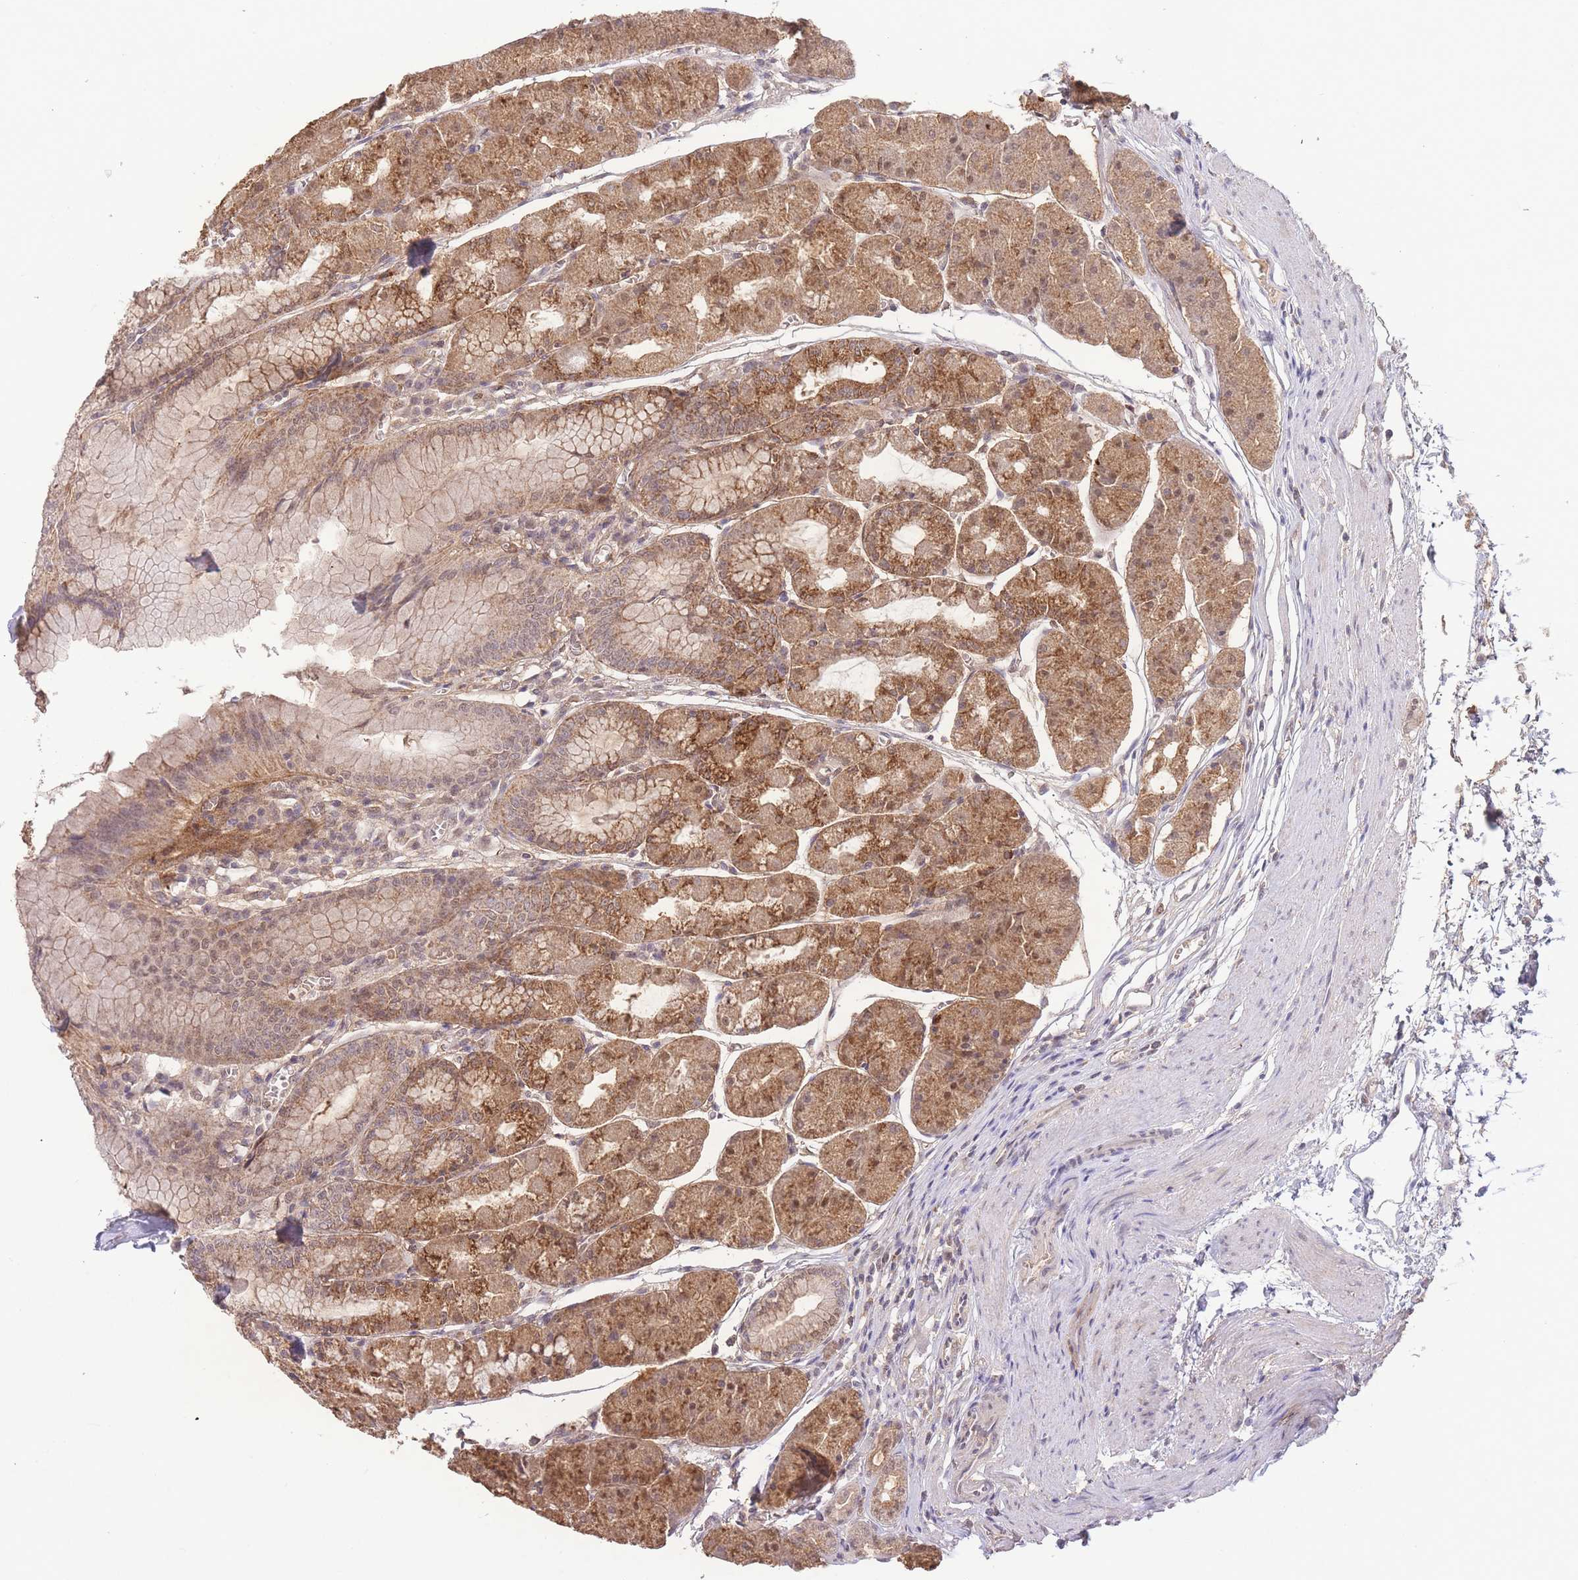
{"staining": {"intensity": "moderate", "quantity": ">75%", "location": "cytoplasmic/membranous,nuclear"}, "tissue": "stomach", "cell_type": "Glandular cells", "image_type": "normal", "snomed": [{"axis": "morphology", "description": "Normal tissue, NOS"}, {"axis": "topography", "description": "Stomach"}], "caption": "Glandular cells reveal medium levels of moderate cytoplasmic/membranous,nuclear staining in about >75% of cells in unremarkable human stomach. (brown staining indicates protein expression, while blue staining denotes nuclei).", "gene": "RNF144B", "patient": {"sex": "male", "age": 55}}